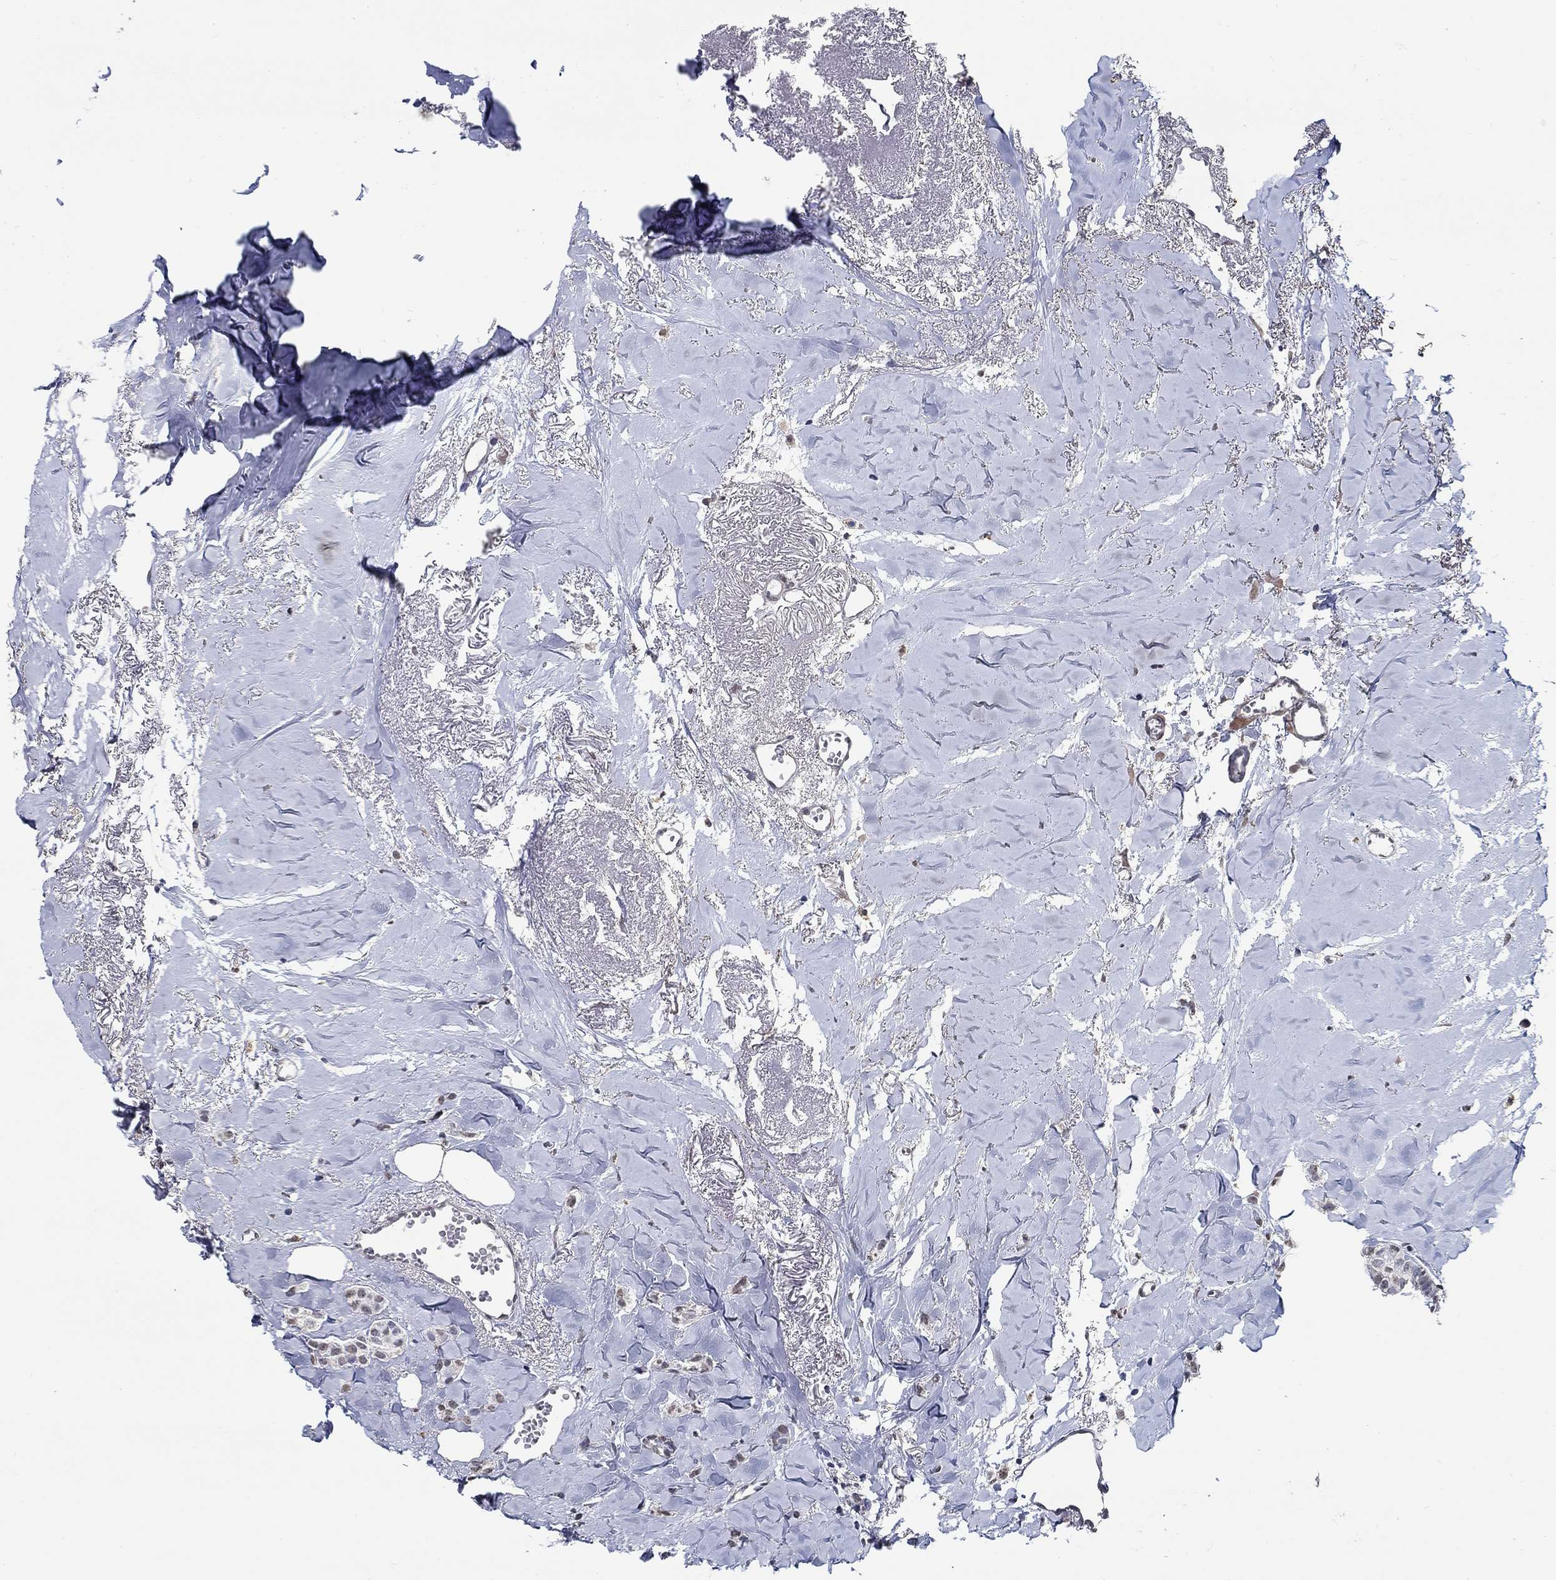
{"staining": {"intensity": "weak", "quantity": "25%-75%", "location": "nuclear"}, "tissue": "breast cancer", "cell_type": "Tumor cells", "image_type": "cancer", "snomed": [{"axis": "morphology", "description": "Duct carcinoma"}, {"axis": "topography", "description": "Breast"}], "caption": "Protein analysis of infiltrating ductal carcinoma (breast) tissue shows weak nuclear staining in approximately 25%-75% of tumor cells. Nuclei are stained in blue.", "gene": "PDE1B", "patient": {"sex": "female", "age": 85}}